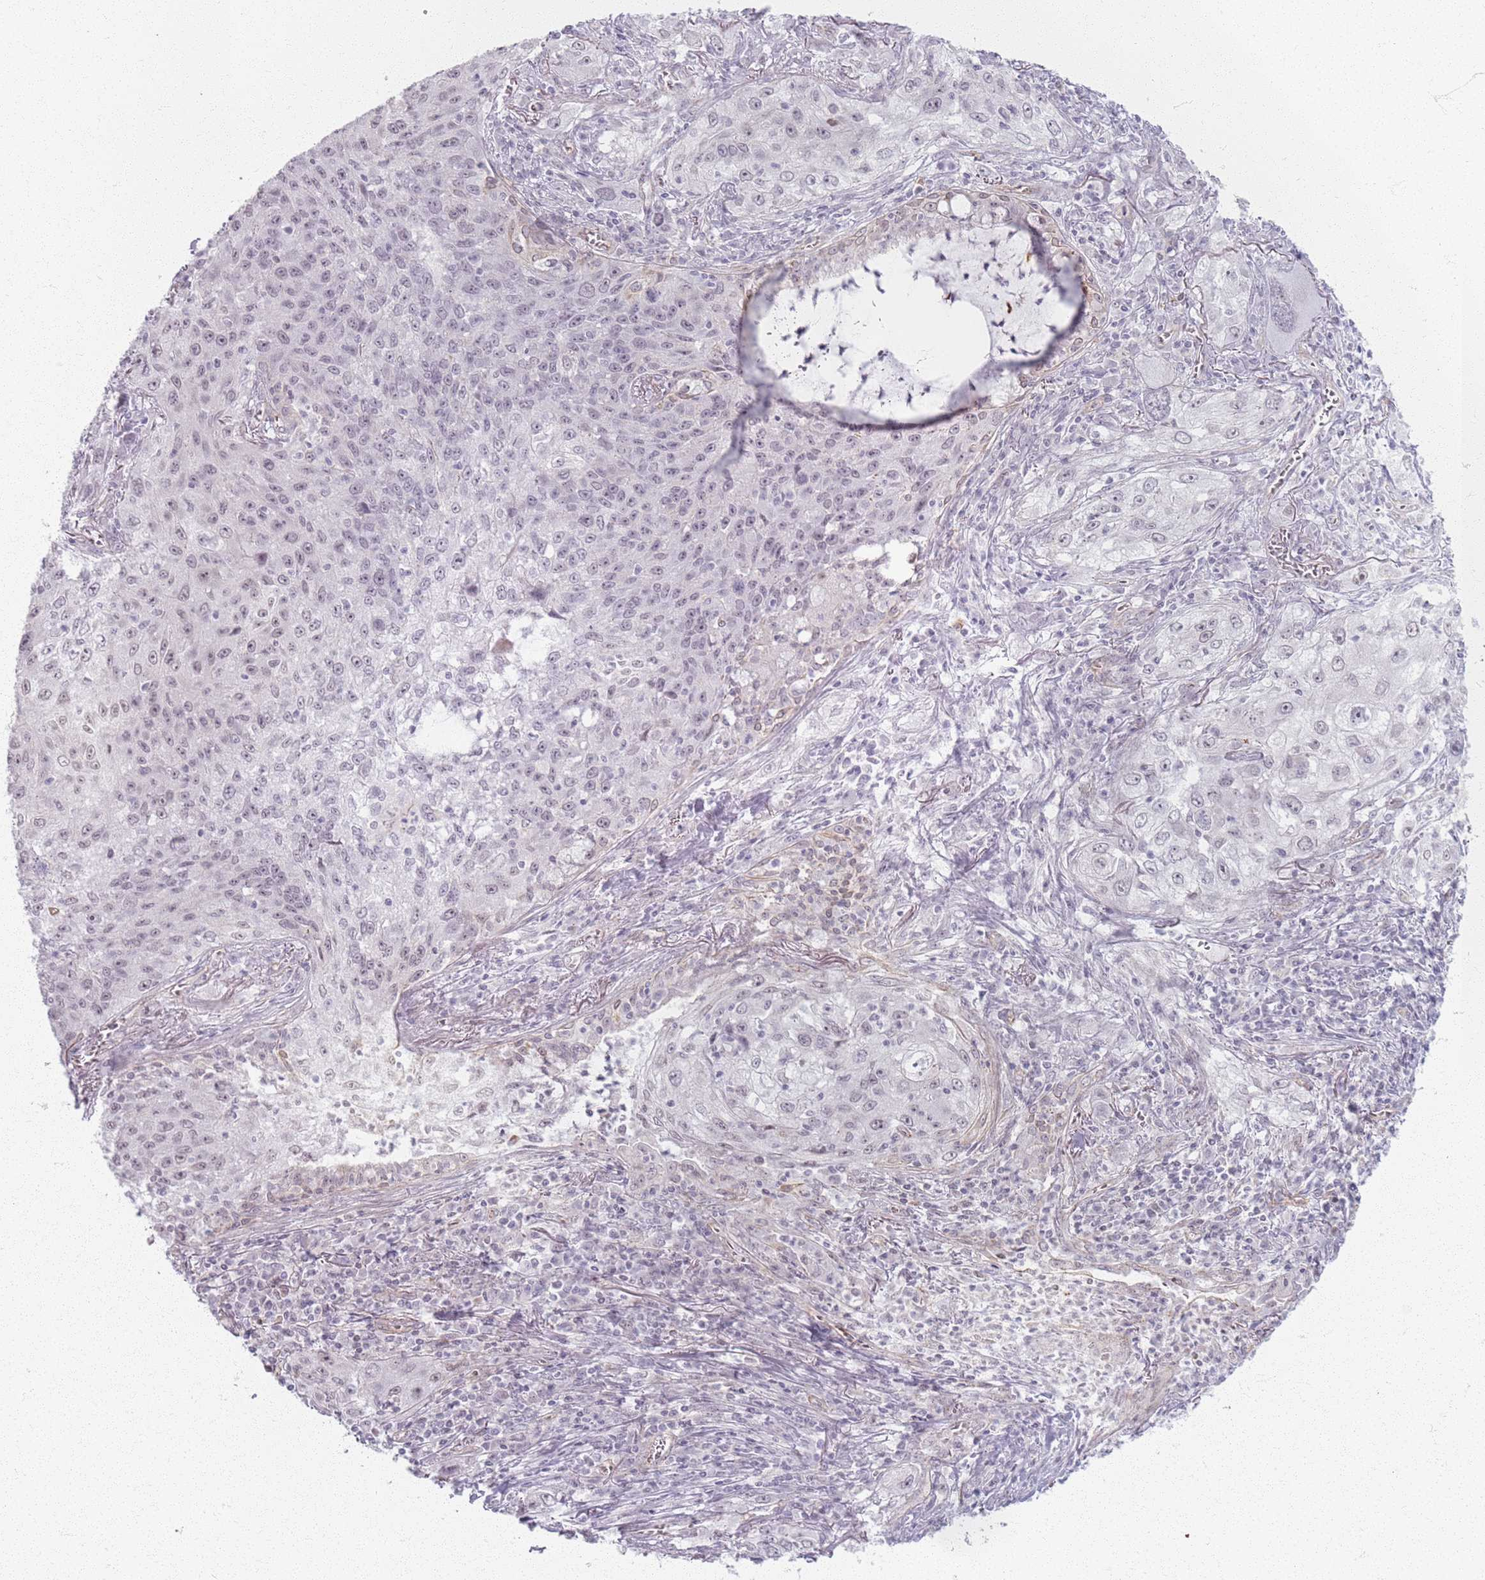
{"staining": {"intensity": "weak", "quantity": "<25%", "location": "nuclear"}, "tissue": "lung cancer", "cell_type": "Tumor cells", "image_type": "cancer", "snomed": [{"axis": "morphology", "description": "Squamous cell carcinoma, NOS"}, {"axis": "topography", "description": "Lung"}], "caption": "Image shows no protein expression in tumor cells of squamous cell carcinoma (lung) tissue.", "gene": "KCNA5", "patient": {"sex": "female", "age": 69}}